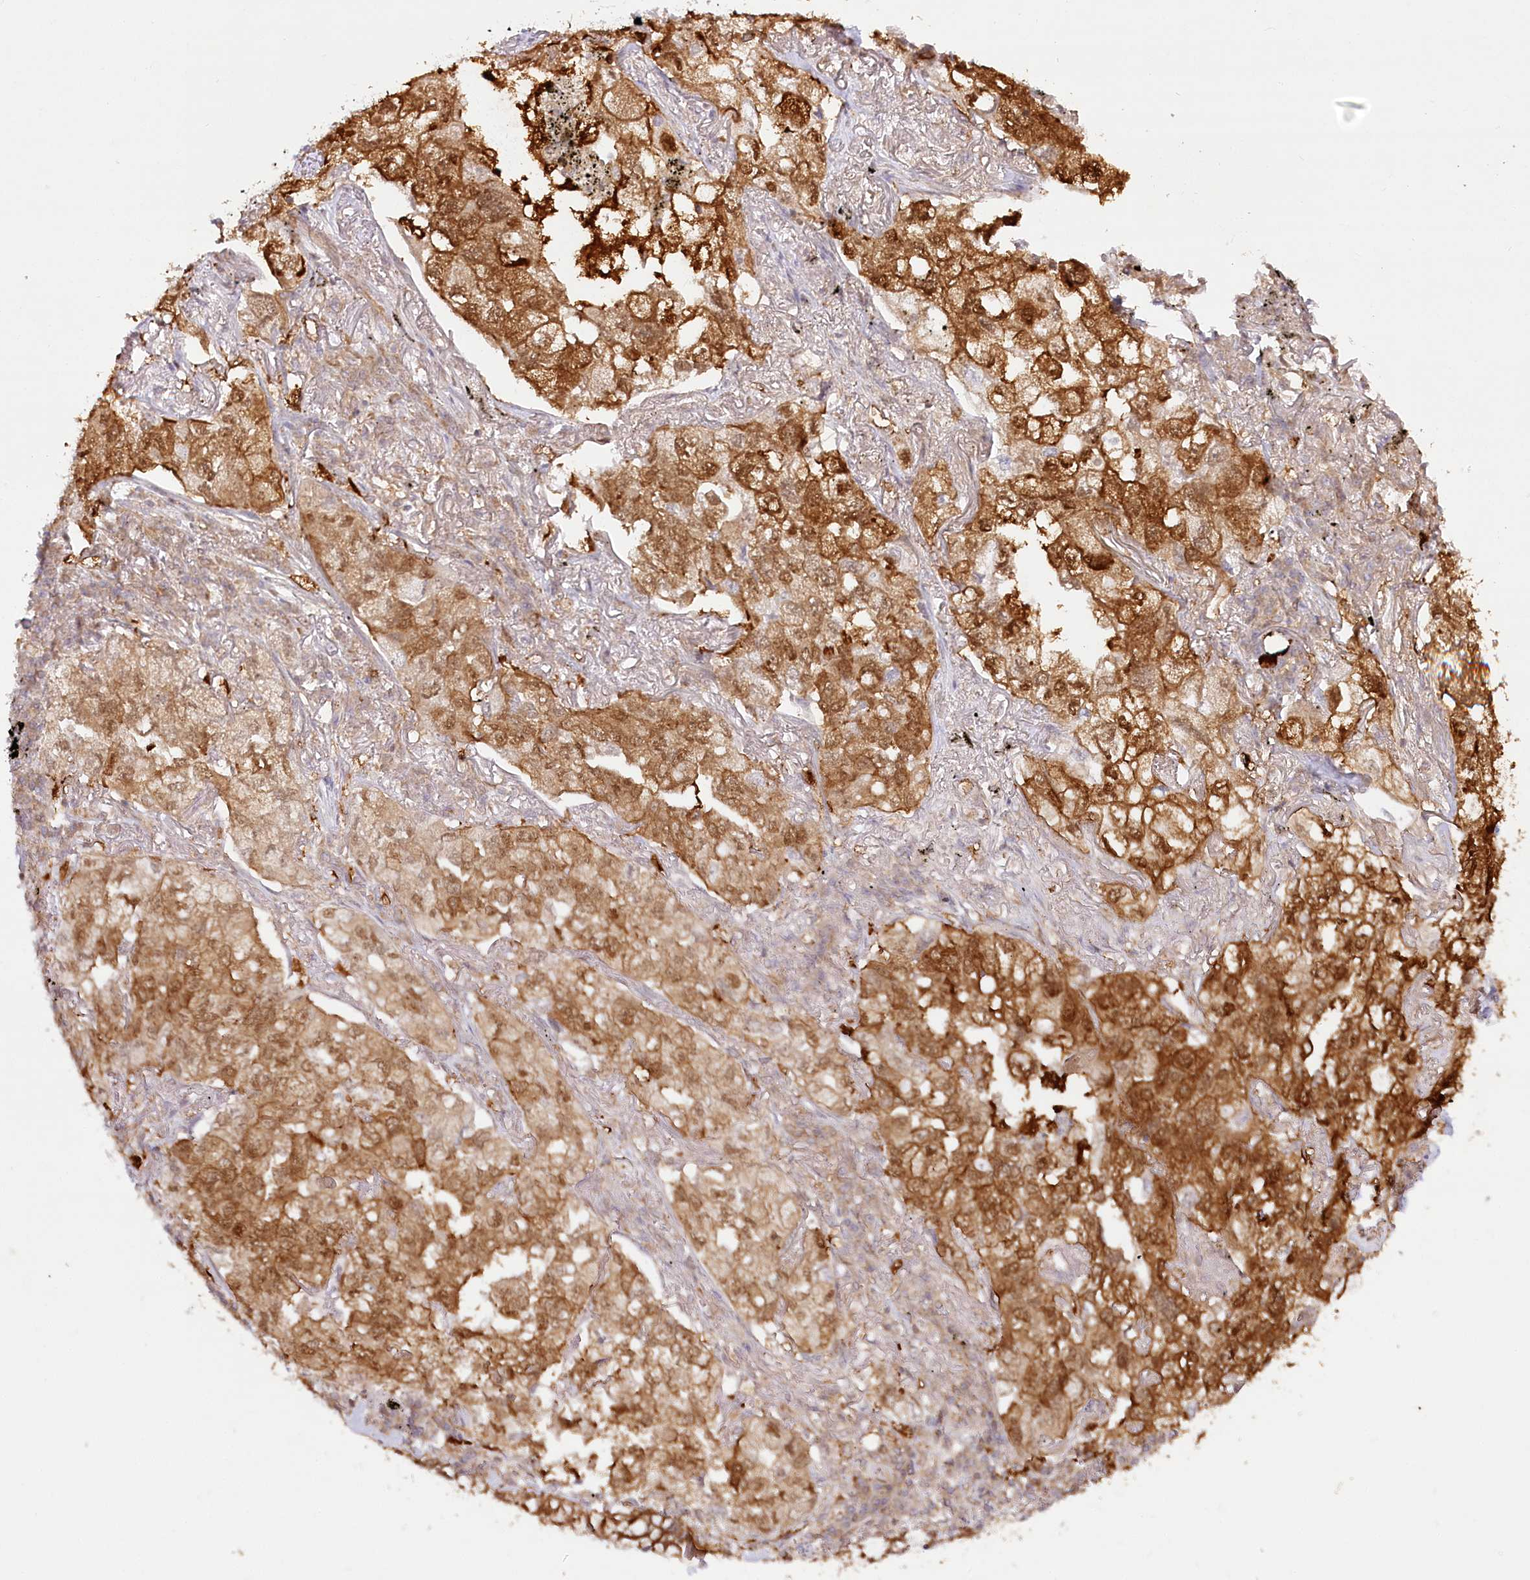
{"staining": {"intensity": "moderate", "quantity": ">75%", "location": "cytoplasmic/membranous"}, "tissue": "lung cancer", "cell_type": "Tumor cells", "image_type": "cancer", "snomed": [{"axis": "morphology", "description": "Adenocarcinoma, NOS"}, {"axis": "topography", "description": "Lung"}], "caption": "Human lung adenocarcinoma stained with a brown dye reveals moderate cytoplasmic/membranous positive expression in about >75% of tumor cells.", "gene": "INPP4B", "patient": {"sex": "male", "age": 65}}